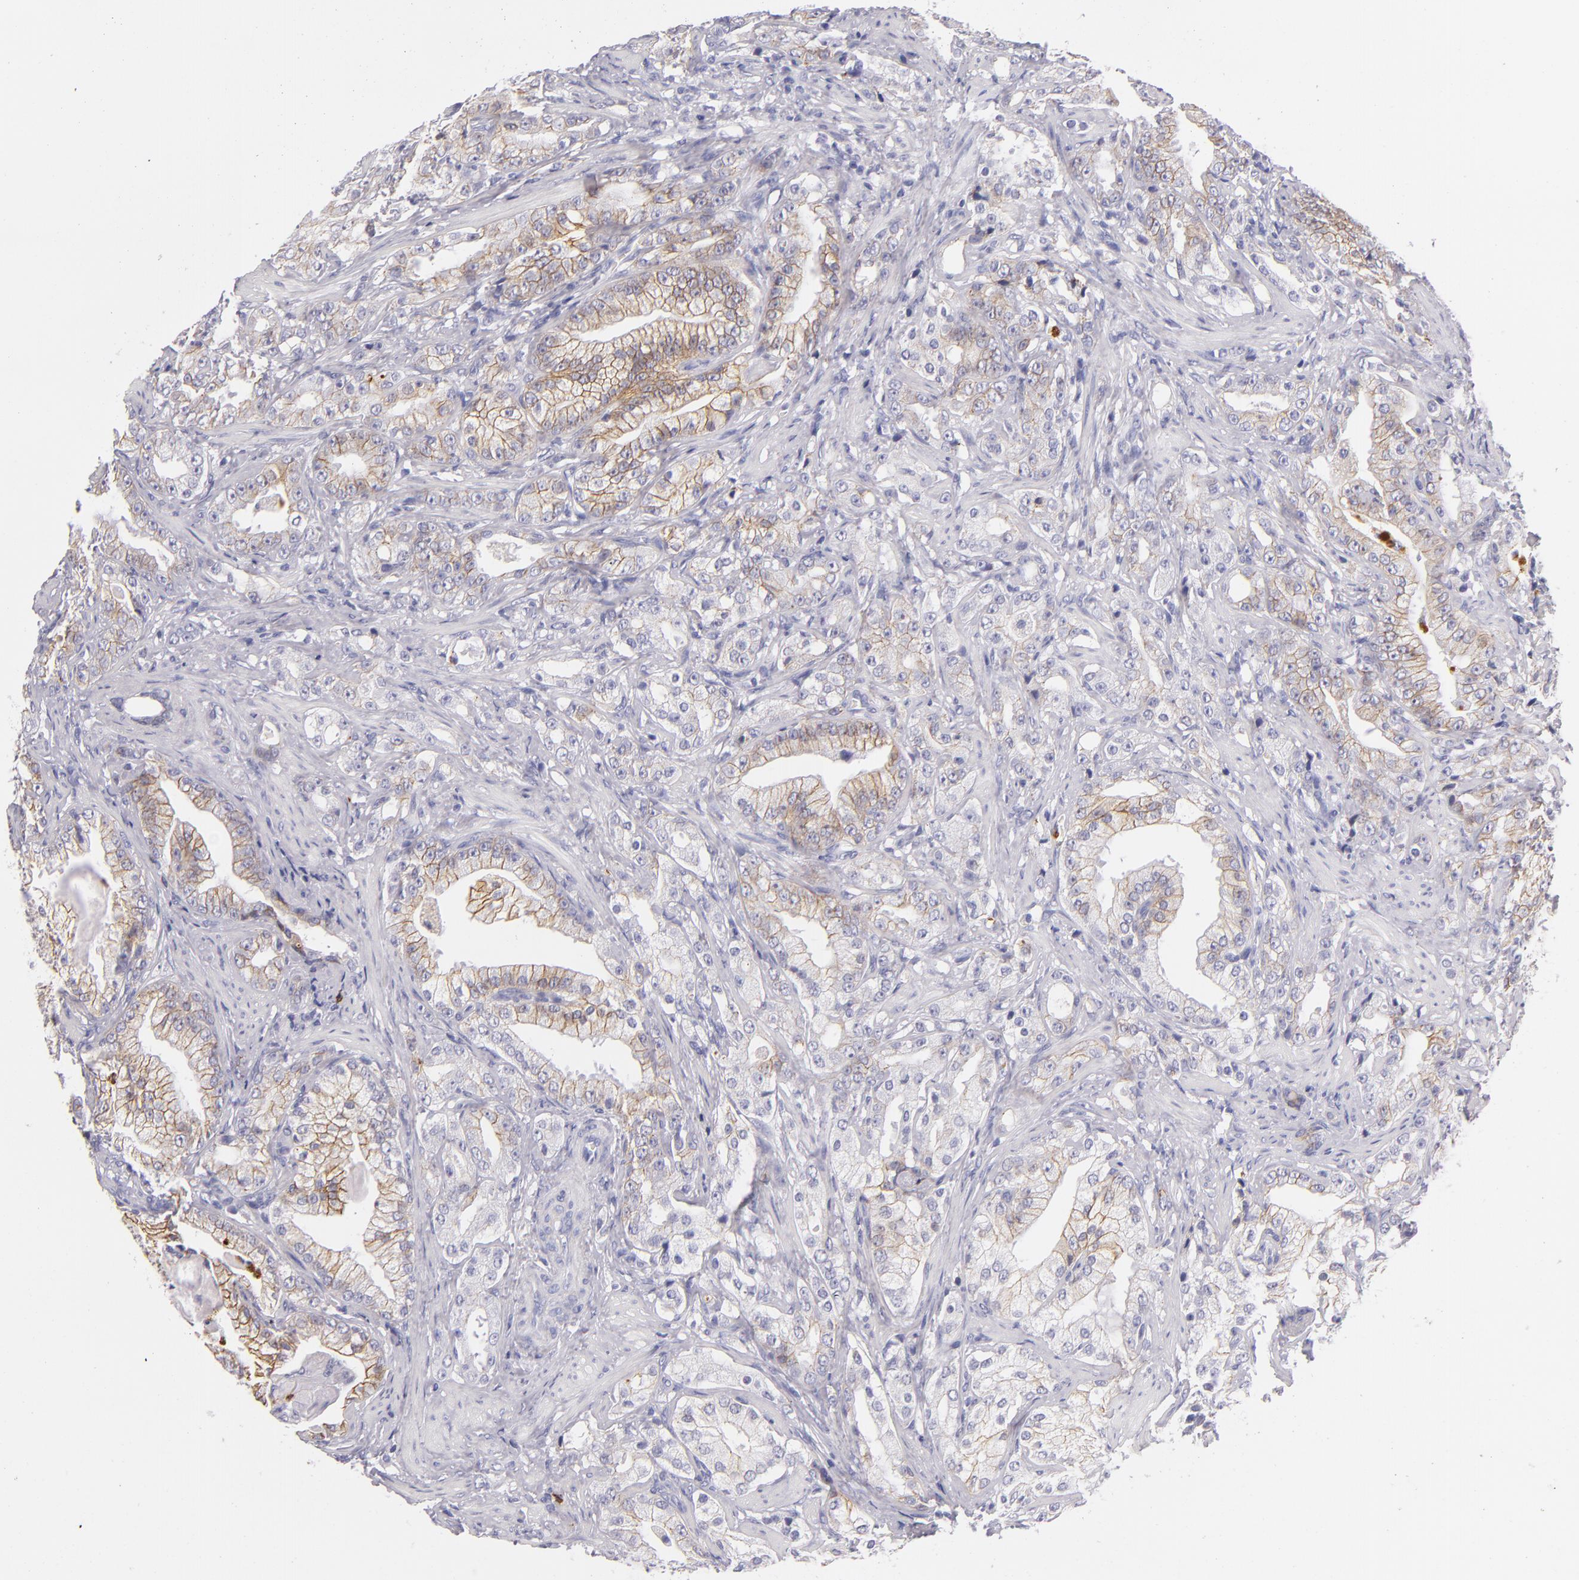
{"staining": {"intensity": "moderate", "quantity": "25%-75%", "location": "cytoplasmic/membranous"}, "tissue": "prostate cancer", "cell_type": "Tumor cells", "image_type": "cancer", "snomed": [{"axis": "morphology", "description": "Adenocarcinoma, Low grade"}, {"axis": "topography", "description": "Prostate"}], "caption": "Tumor cells exhibit medium levels of moderate cytoplasmic/membranous positivity in about 25%-75% of cells in prostate low-grade adenocarcinoma. (DAB IHC, brown staining for protein, blue staining for nuclei).", "gene": "CDH3", "patient": {"sex": "male", "age": 59}}